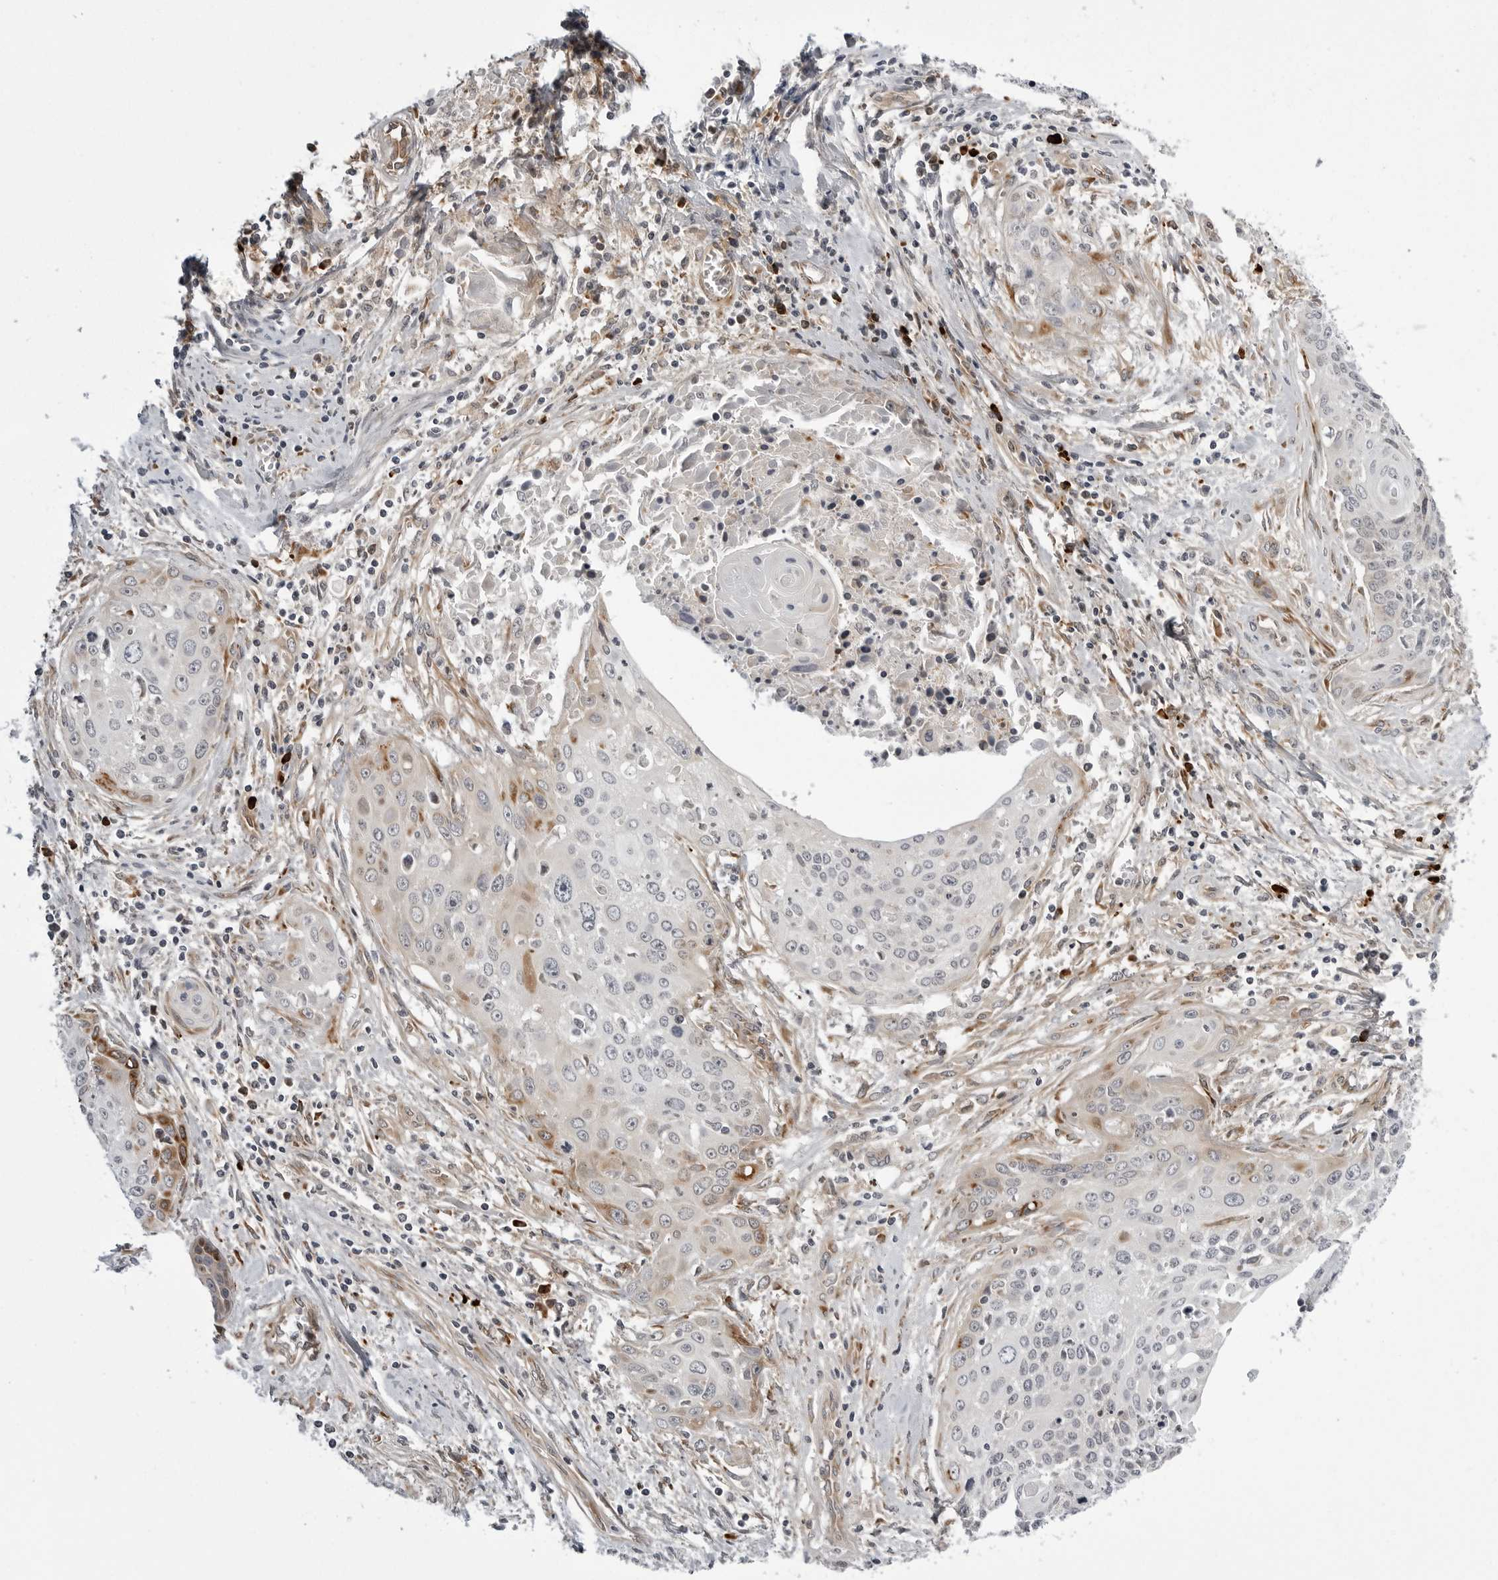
{"staining": {"intensity": "weak", "quantity": "<25%", "location": "cytoplasmic/membranous"}, "tissue": "cervical cancer", "cell_type": "Tumor cells", "image_type": "cancer", "snomed": [{"axis": "morphology", "description": "Squamous cell carcinoma, NOS"}, {"axis": "topography", "description": "Cervix"}], "caption": "The IHC photomicrograph has no significant positivity in tumor cells of squamous cell carcinoma (cervical) tissue.", "gene": "ARL5A", "patient": {"sex": "female", "age": 55}}